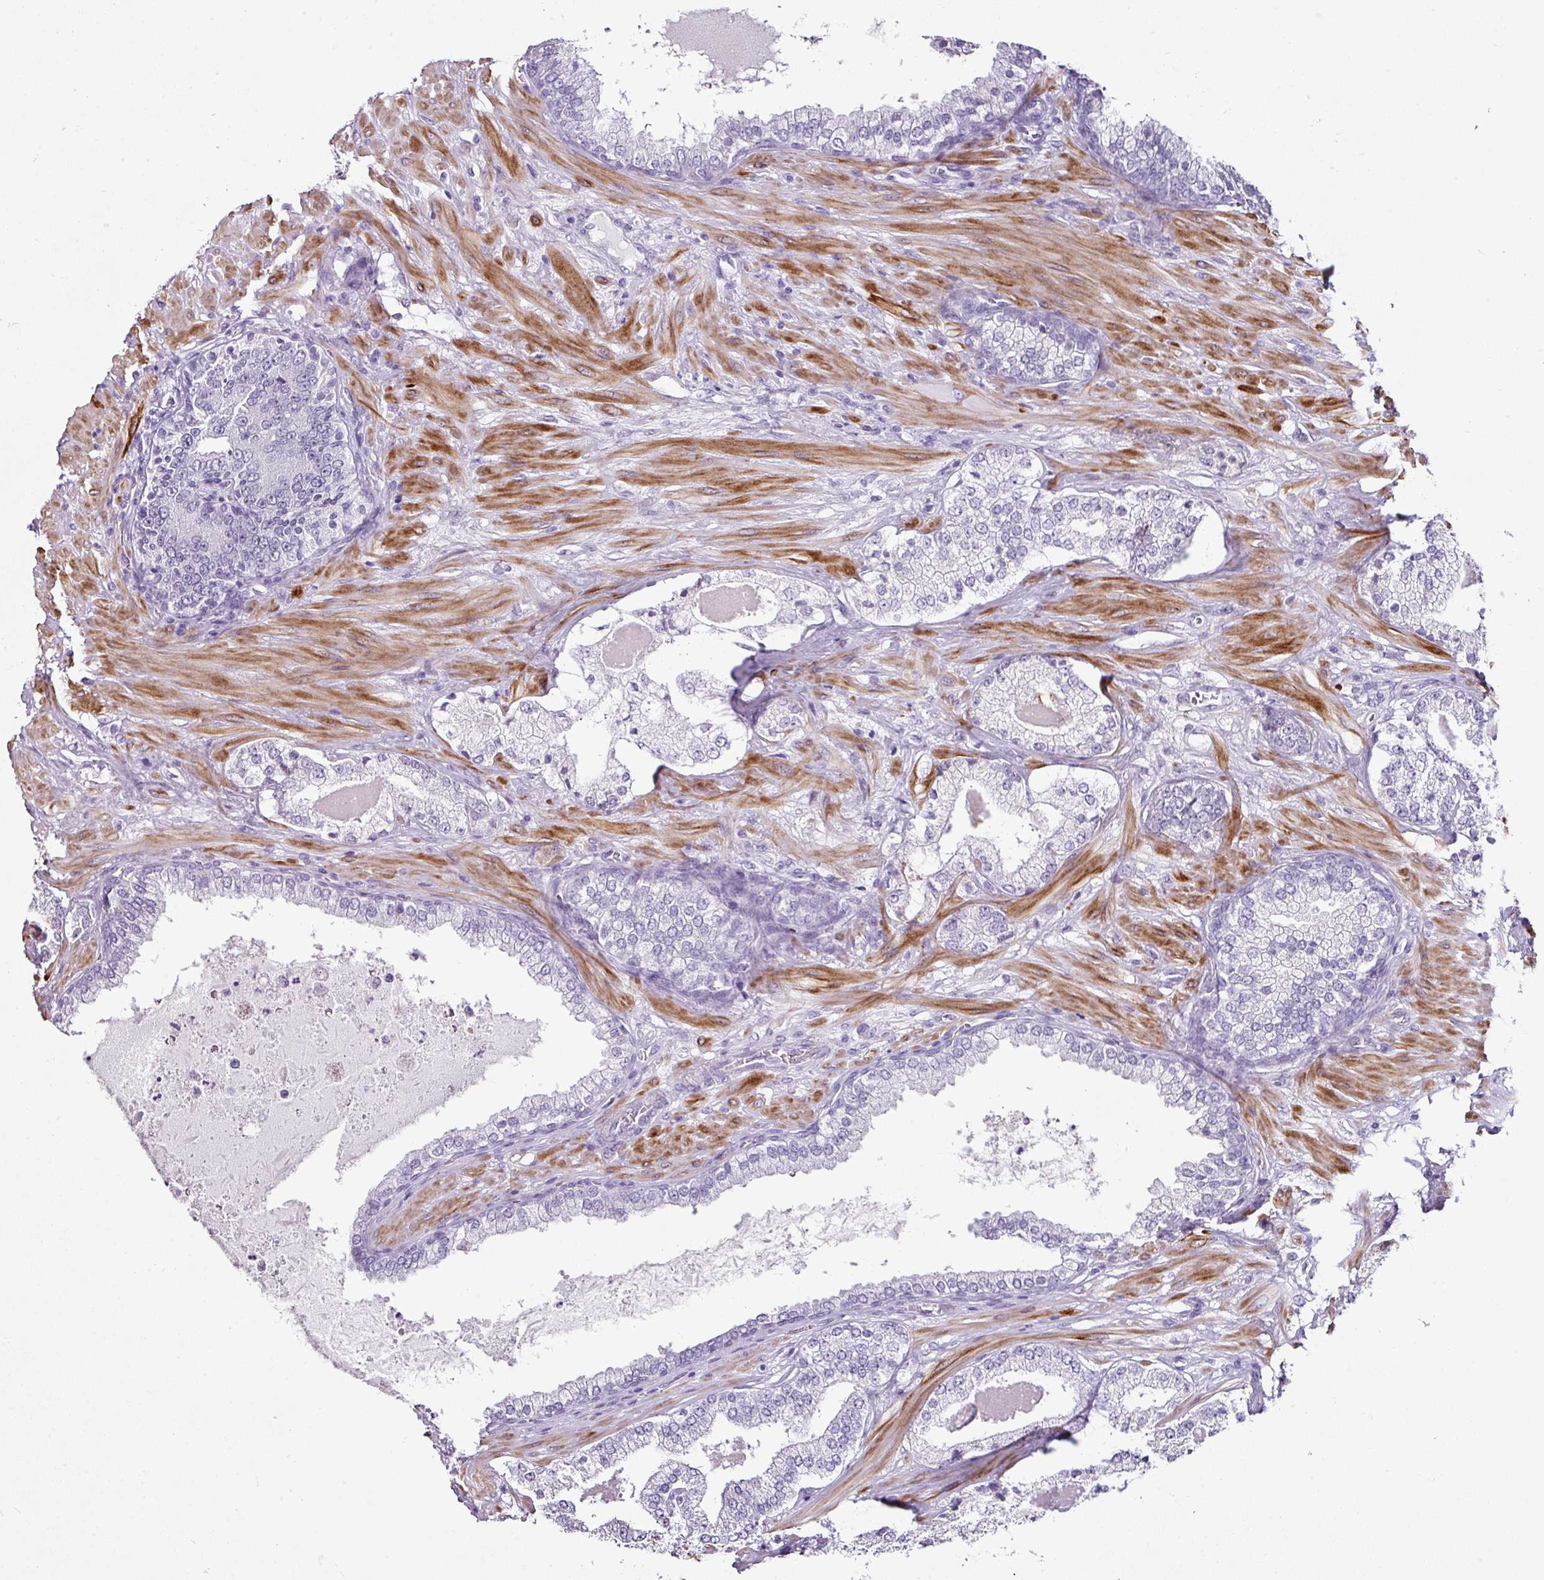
{"staining": {"intensity": "negative", "quantity": "none", "location": "none"}, "tissue": "prostate cancer", "cell_type": "Tumor cells", "image_type": "cancer", "snomed": [{"axis": "morphology", "description": "Adenocarcinoma, High grade"}, {"axis": "topography", "description": "Prostate"}], "caption": "Micrograph shows no significant protein positivity in tumor cells of prostate cancer.", "gene": "TRA2A", "patient": {"sex": "male", "age": 55}}